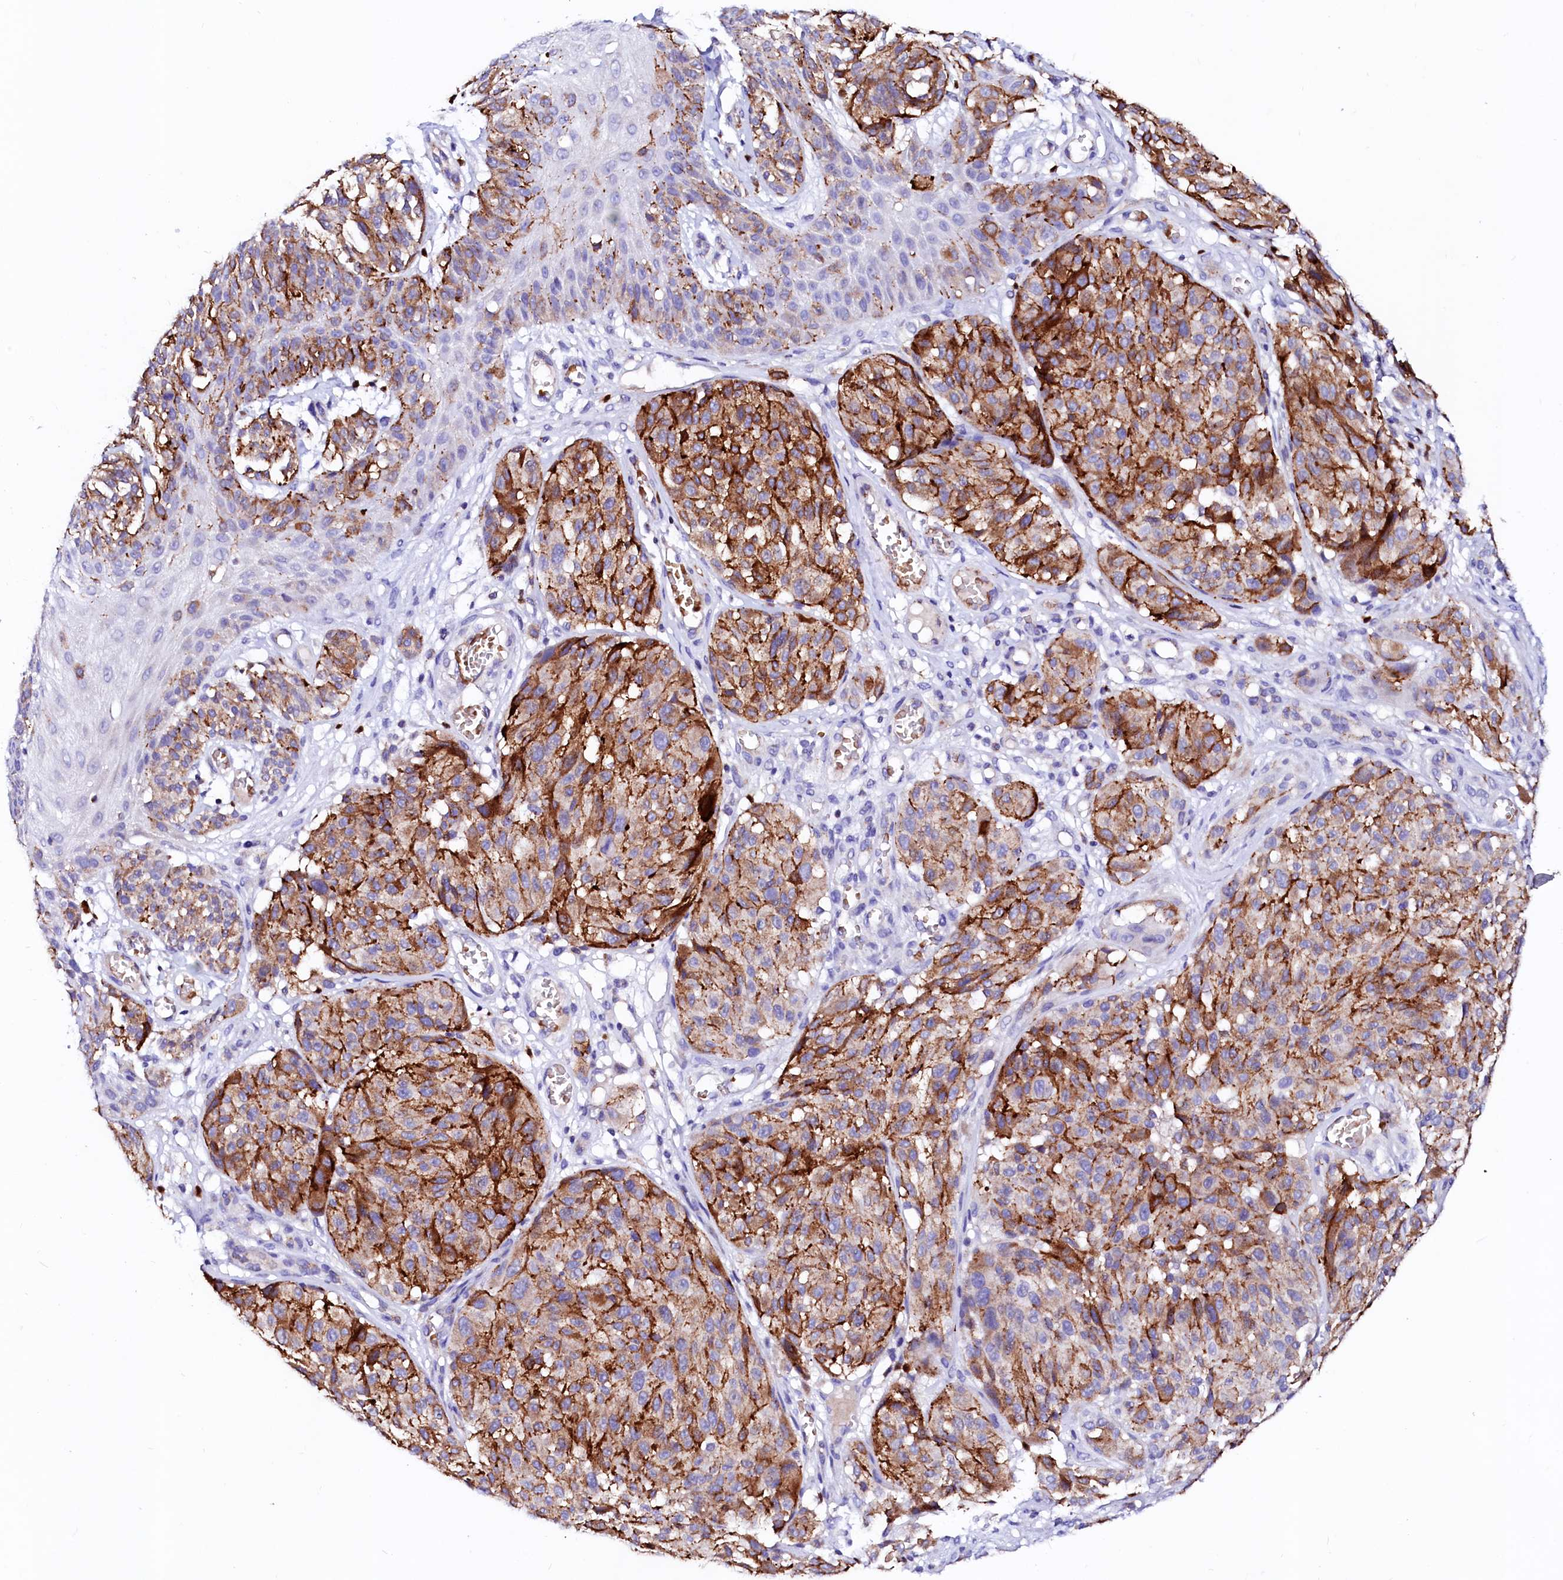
{"staining": {"intensity": "strong", "quantity": ">75%", "location": "cytoplasmic/membranous"}, "tissue": "melanoma", "cell_type": "Tumor cells", "image_type": "cancer", "snomed": [{"axis": "morphology", "description": "Malignant melanoma, NOS"}, {"axis": "topography", "description": "Skin"}], "caption": "Protein staining of malignant melanoma tissue reveals strong cytoplasmic/membranous positivity in approximately >75% of tumor cells.", "gene": "RAB27A", "patient": {"sex": "male", "age": 83}}